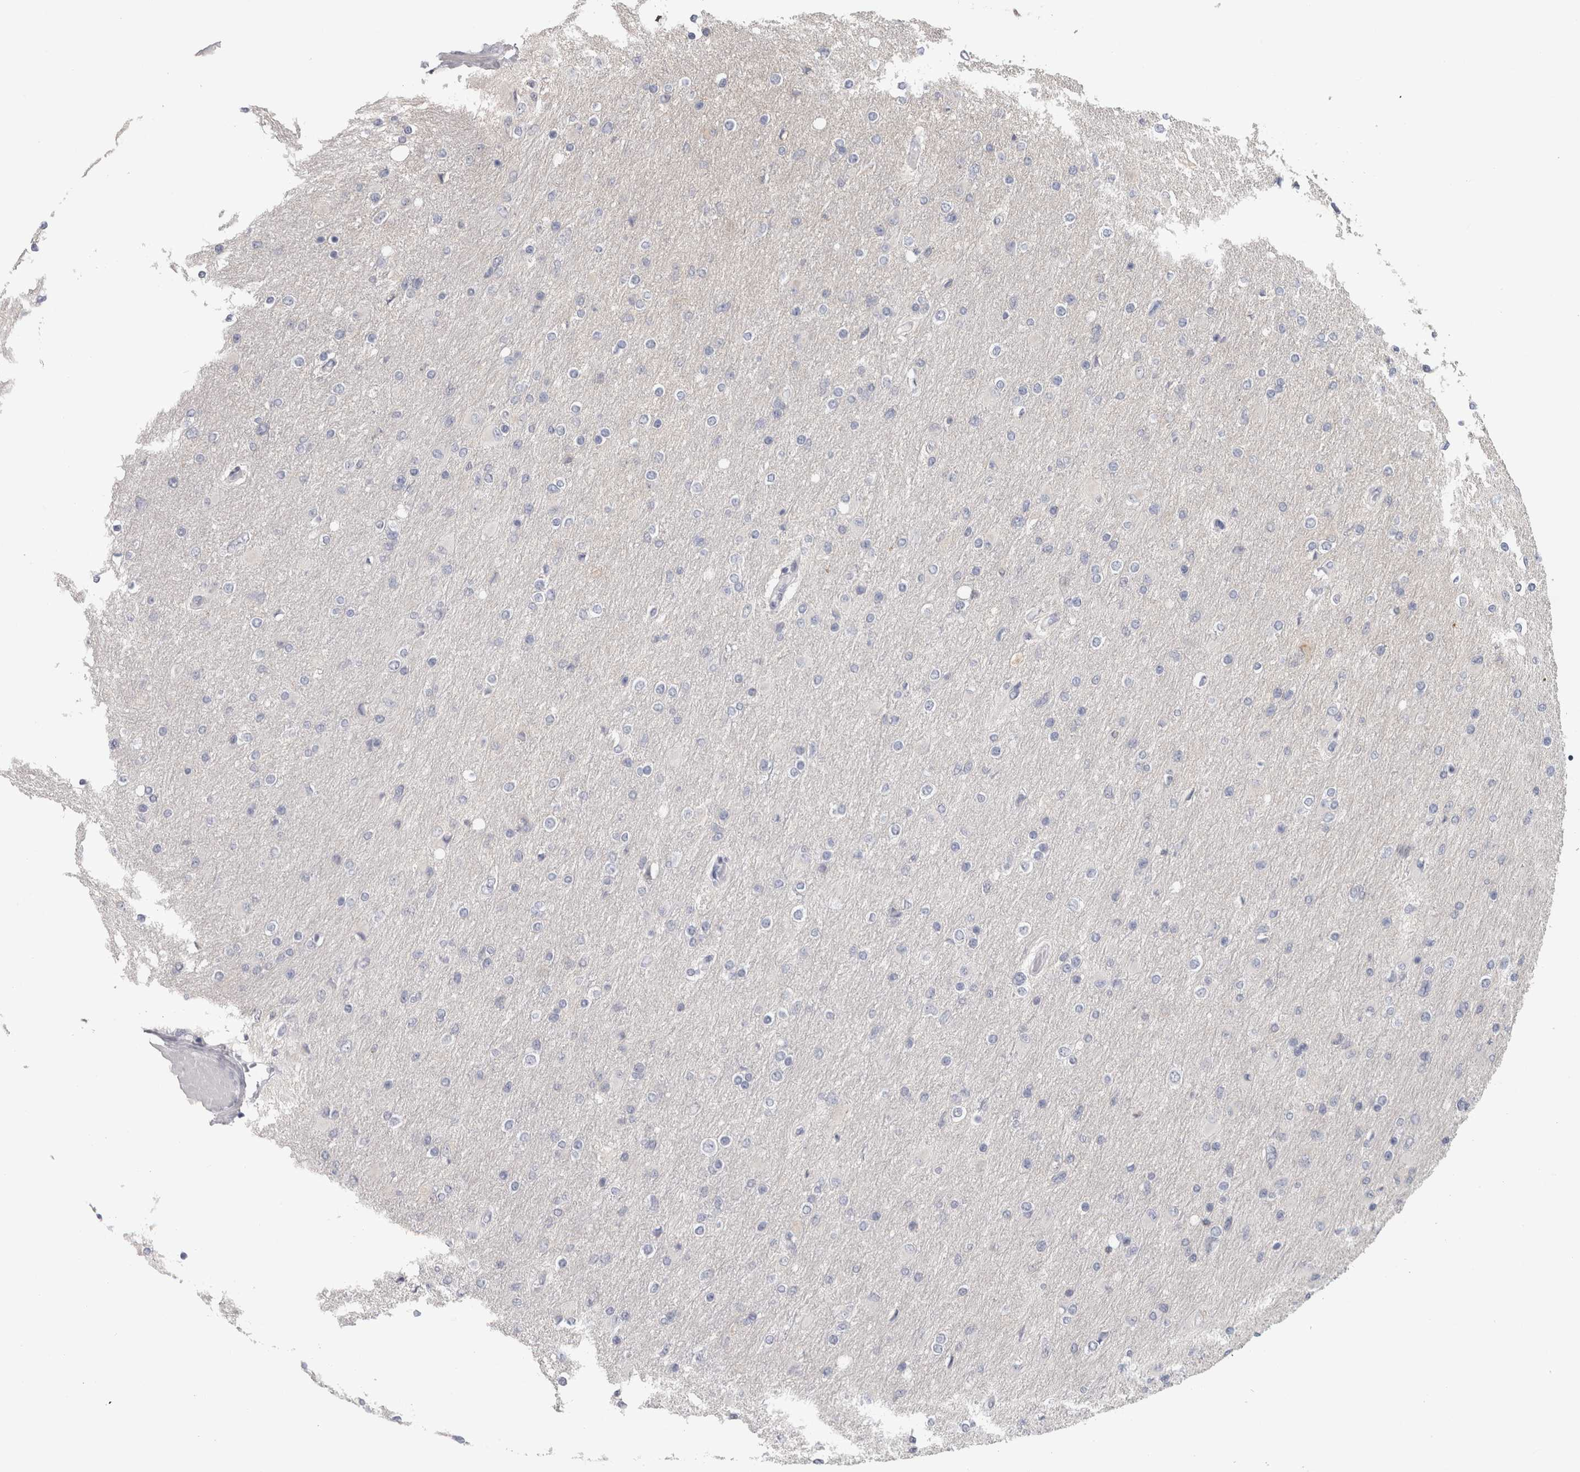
{"staining": {"intensity": "negative", "quantity": "none", "location": "none"}, "tissue": "glioma", "cell_type": "Tumor cells", "image_type": "cancer", "snomed": [{"axis": "morphology", "description": "Glioma, malignant, High grade"}, {"axis": "topography", "description": "Cerebral cortex"}], "caption": "High magnification brightfield microscopy of high-grade glioma (malignant) stained with DAB (3,3'-diaminobenzidine) (brown) and counterstained with hematoxylin (blue): tumor cells show no significant staining.", "gene": "USH1G", "patient": {"sex": "female", "age": 36}}